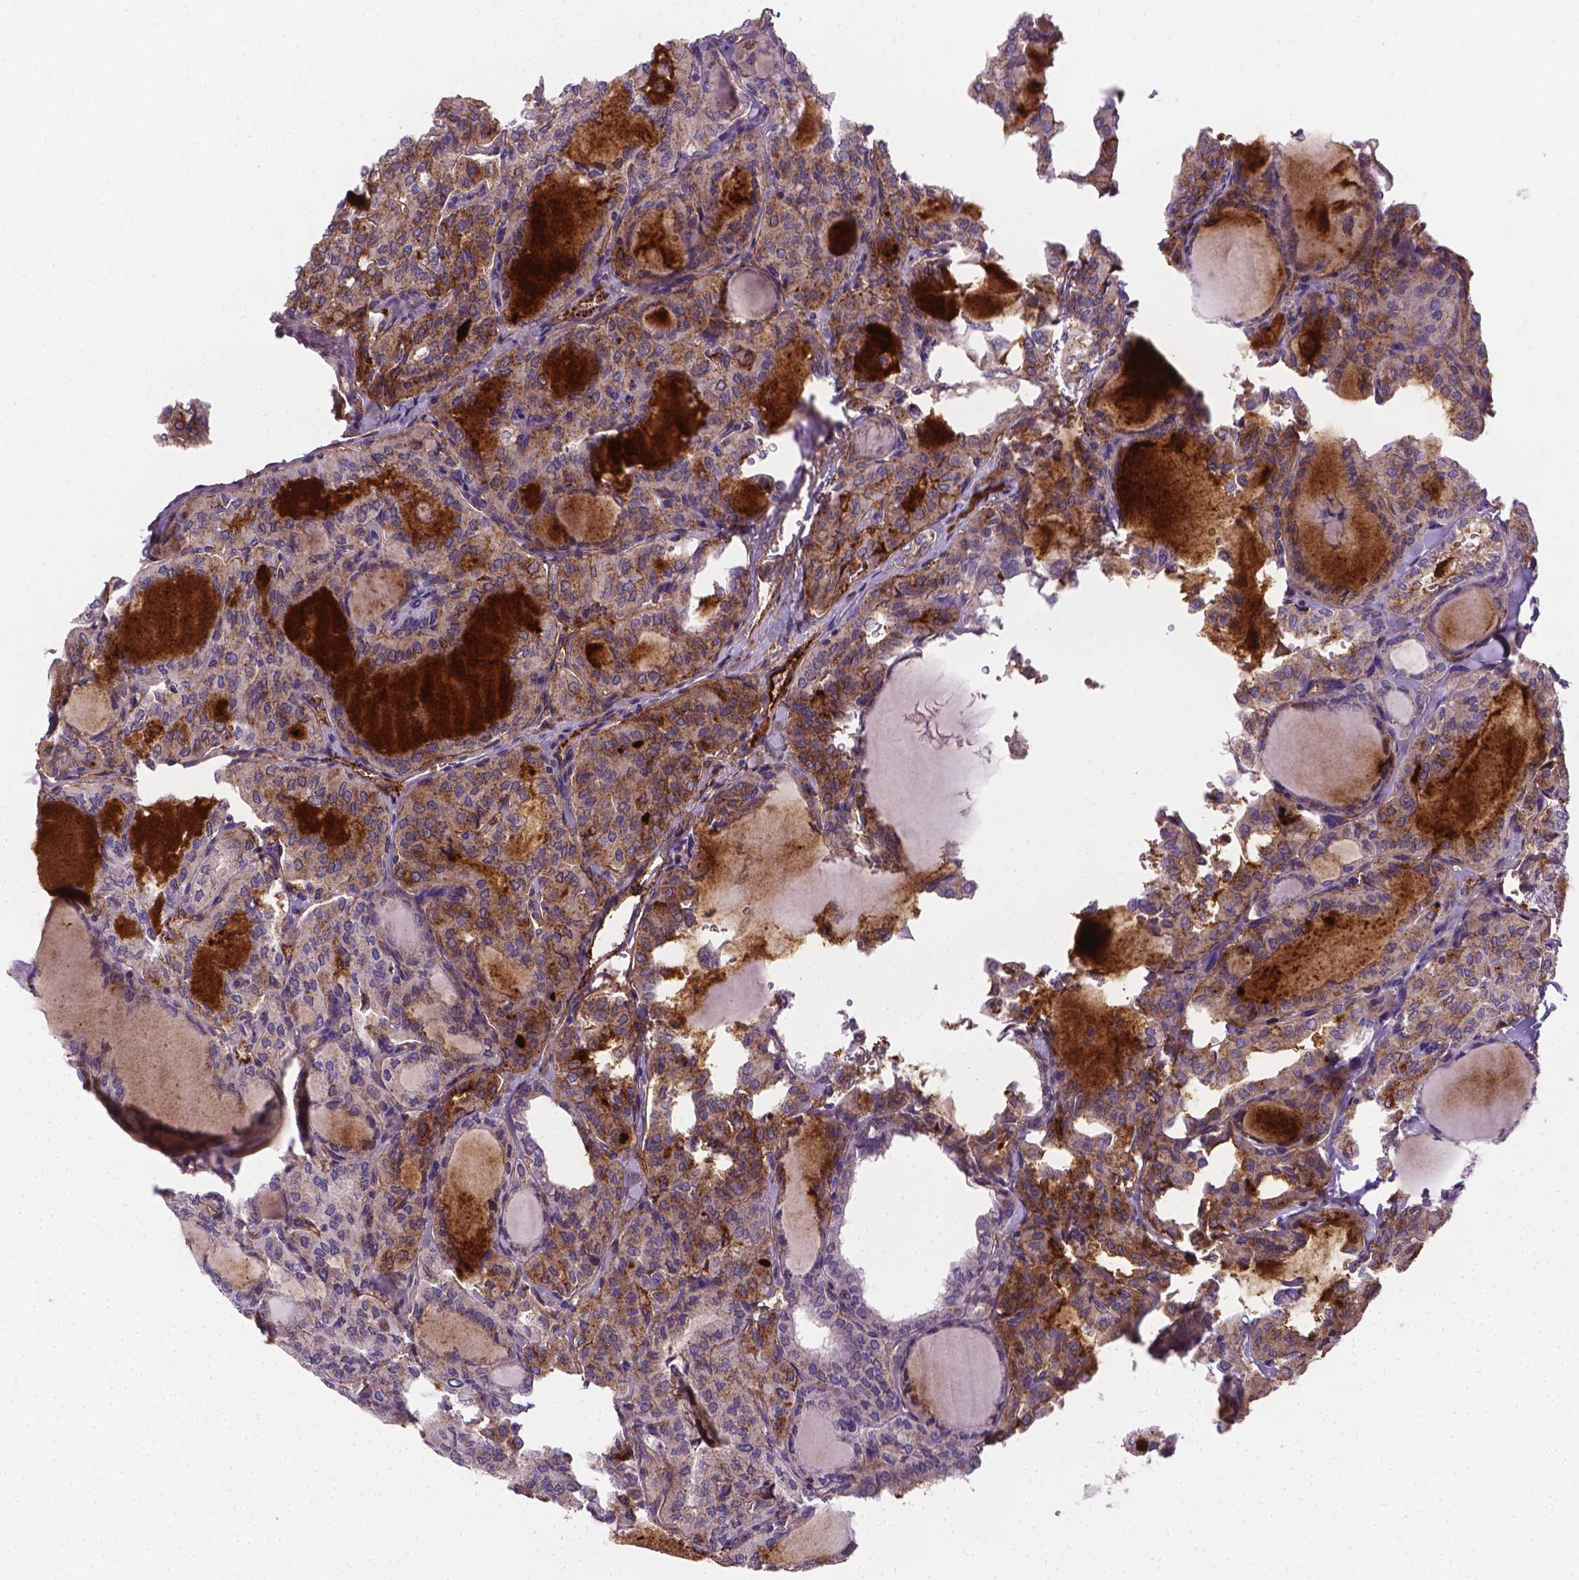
{"staining": {"intensity": "moderate", "quantity": "25%-75%", "location": "cytoplasmic/membranous"}, "tissue": "thyroid cancer", "cell_type": "Tumor cells", "image_type": "cancer", "snomed": [{"axis": "morphology", "description": "Papillary adenocarcinoma, NOS"}, {"axis": "topography", "description": "Thyroid gland"}], "caption": "High-power microscopy captured an immunohistochemistry micrograph of thyroid cancer (papillary adenocarcinoma), revealing moderate cytoplasmic/membranous staining in about 25%-75% of tumor cells.", "gene": "APOE", "patient": {"sex": "male", "age": 20}}